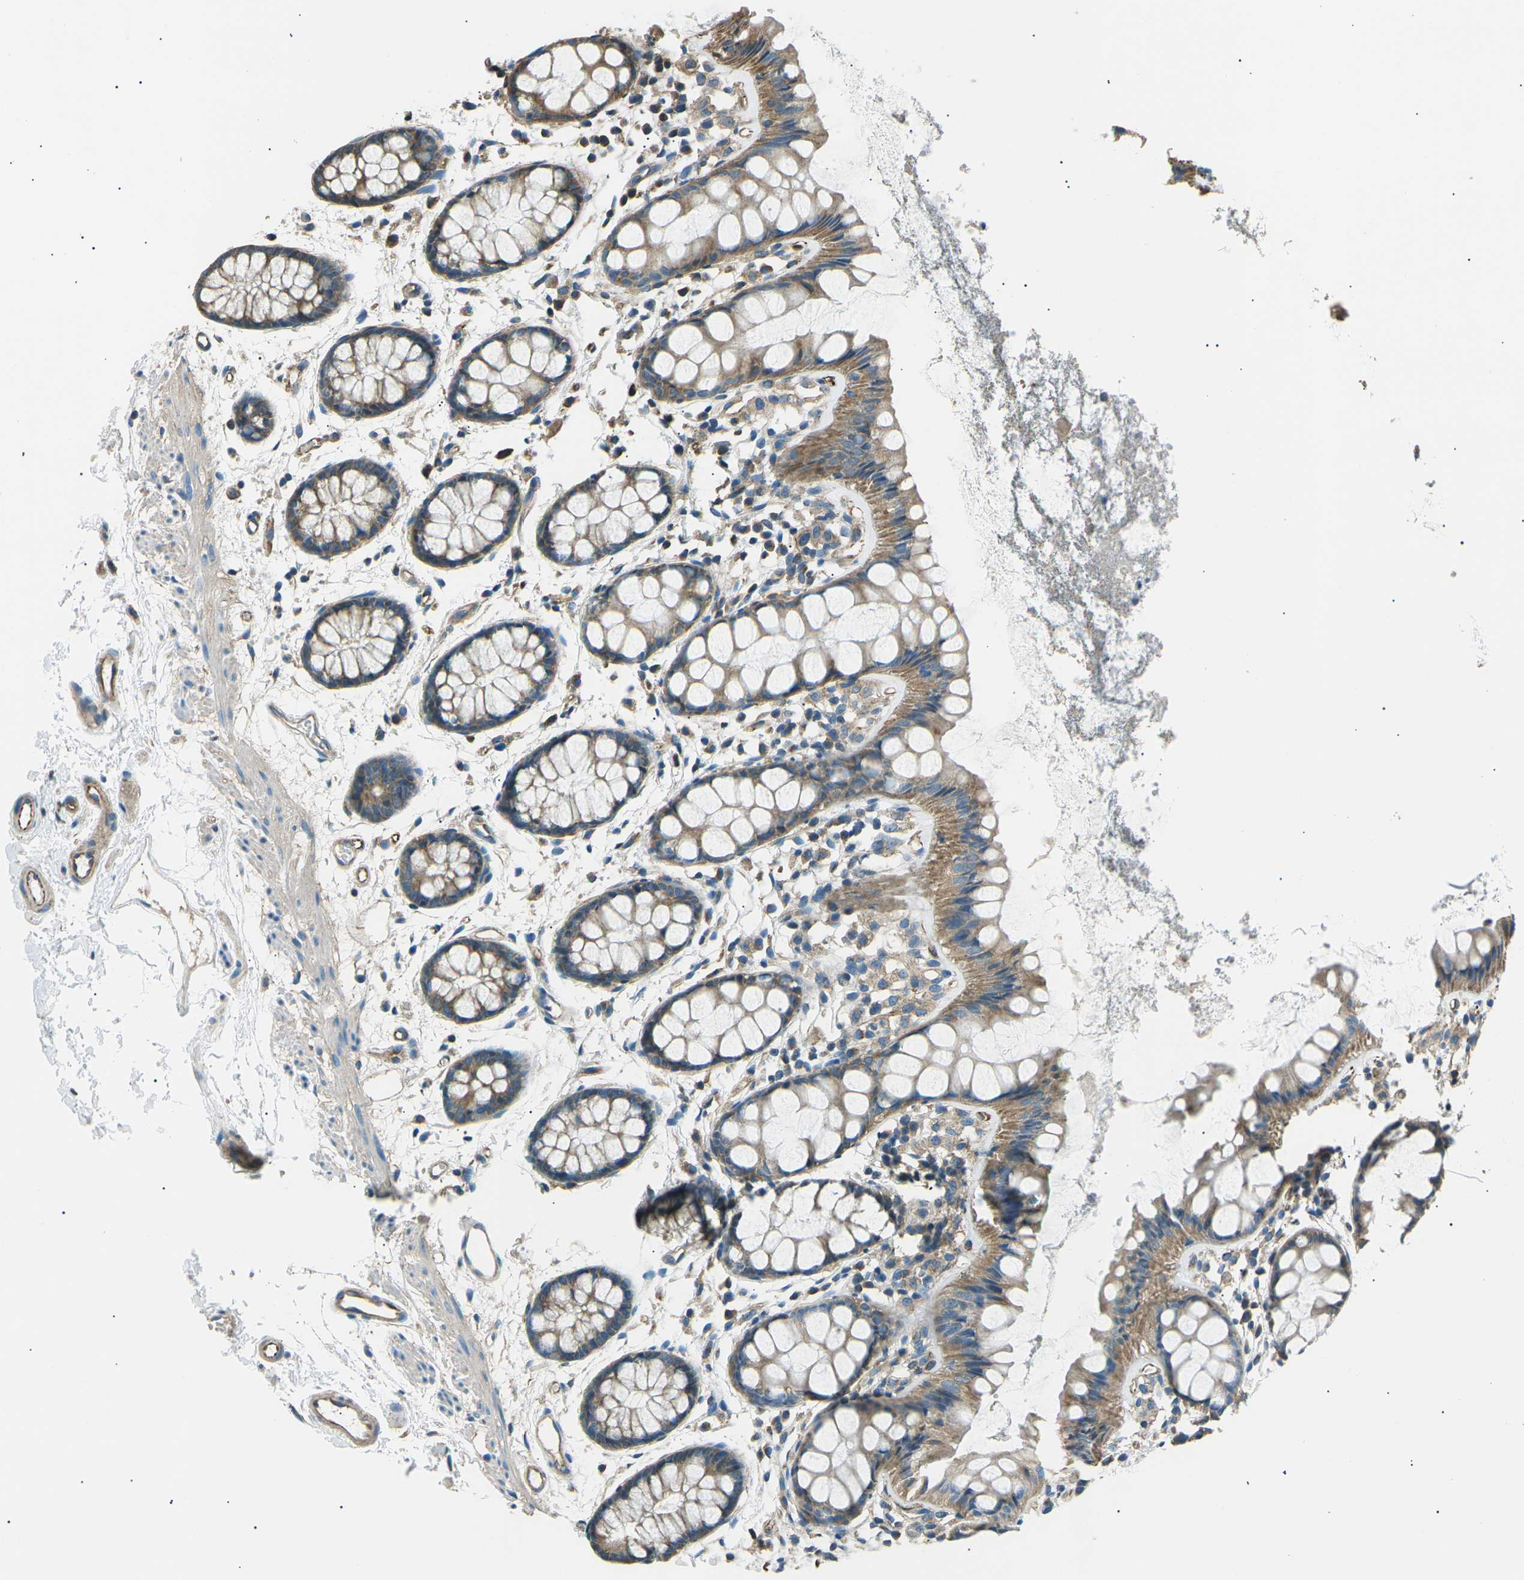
{"staining": {"intensity": "moderate", "quantity": ">75%", "location": "cytoplasmic/membranous"}, "tissue": "rectum", "cell_type": "Glandular cells", "image_type": "normal", "snomed": [{"axis": "morphology", "description": "Normal tissue, NOS"}, {"axis": "topography", "description": "Rectum"}], "caption": "High-power microscopy captured an immunohistochemistry histopathology image of benign rectum, revealing moderate cytoplasmic/membranous staining in approximately >75% of glandular cells. (brown staining indicates protein expression, while blue staining denotes nuclei).", "gene": "SLK", "patient": {"sex": "female", "age": 66}}